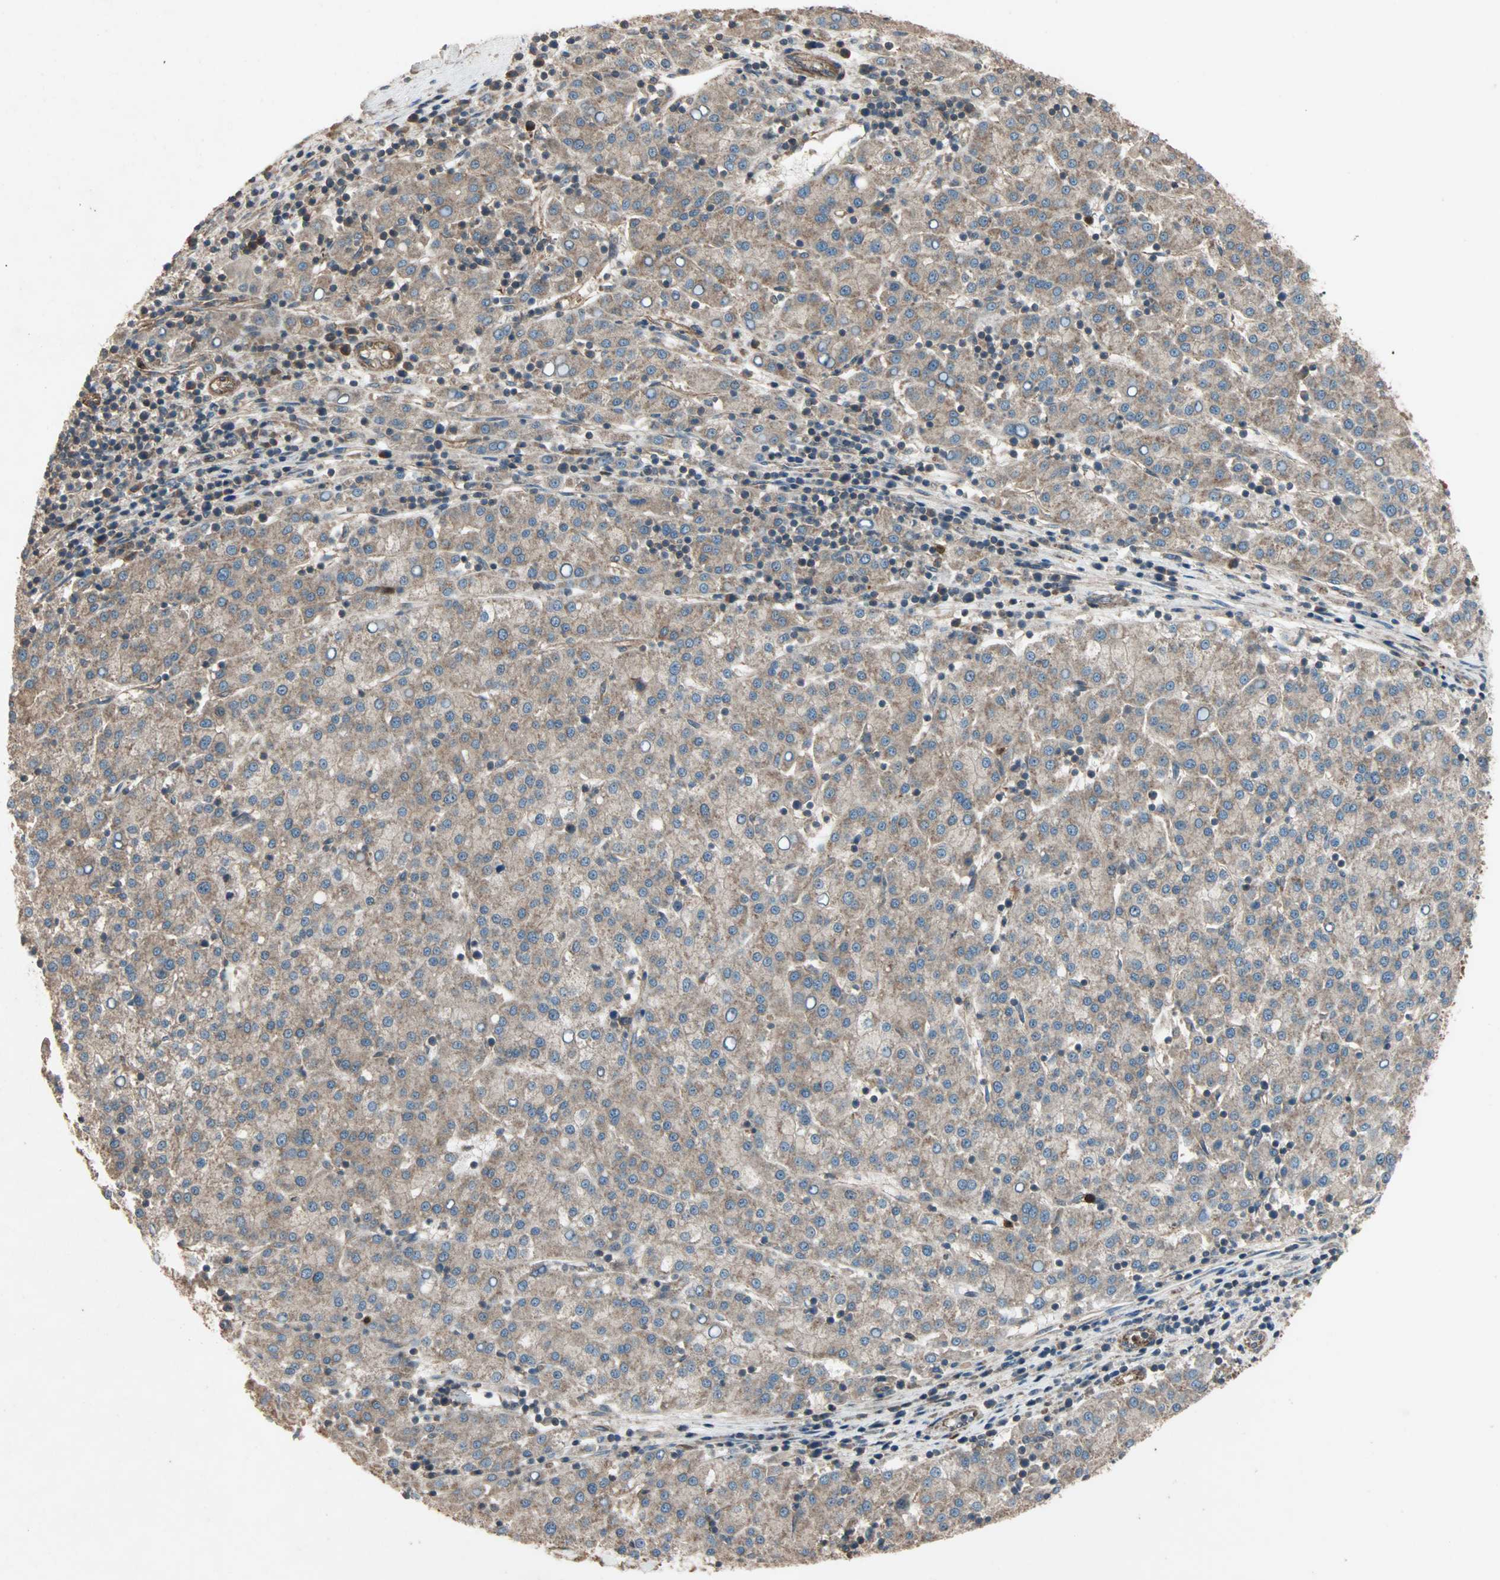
{"staining": {"intensity": "moderate", "quantity": ">75%", "location": "cytoplasmic/membranous"}, "tissue": "liver cancer", "cell_type": "Tumor cells", "image_type": "cancer", "snomed": [{"axis": "morphology", "description": "Carcinoma, Hepatocellular, NOS"}, {"axis": "topography", "description": "Liver"}], "caption": "An image of liver cancer (hepatocellular carcinoma) stained for a protein shows moderate cytoplasmic/membranous brown staining in tumor cells.", "gene": "GCK", "patient": {"sex": "female", "age": 58}}